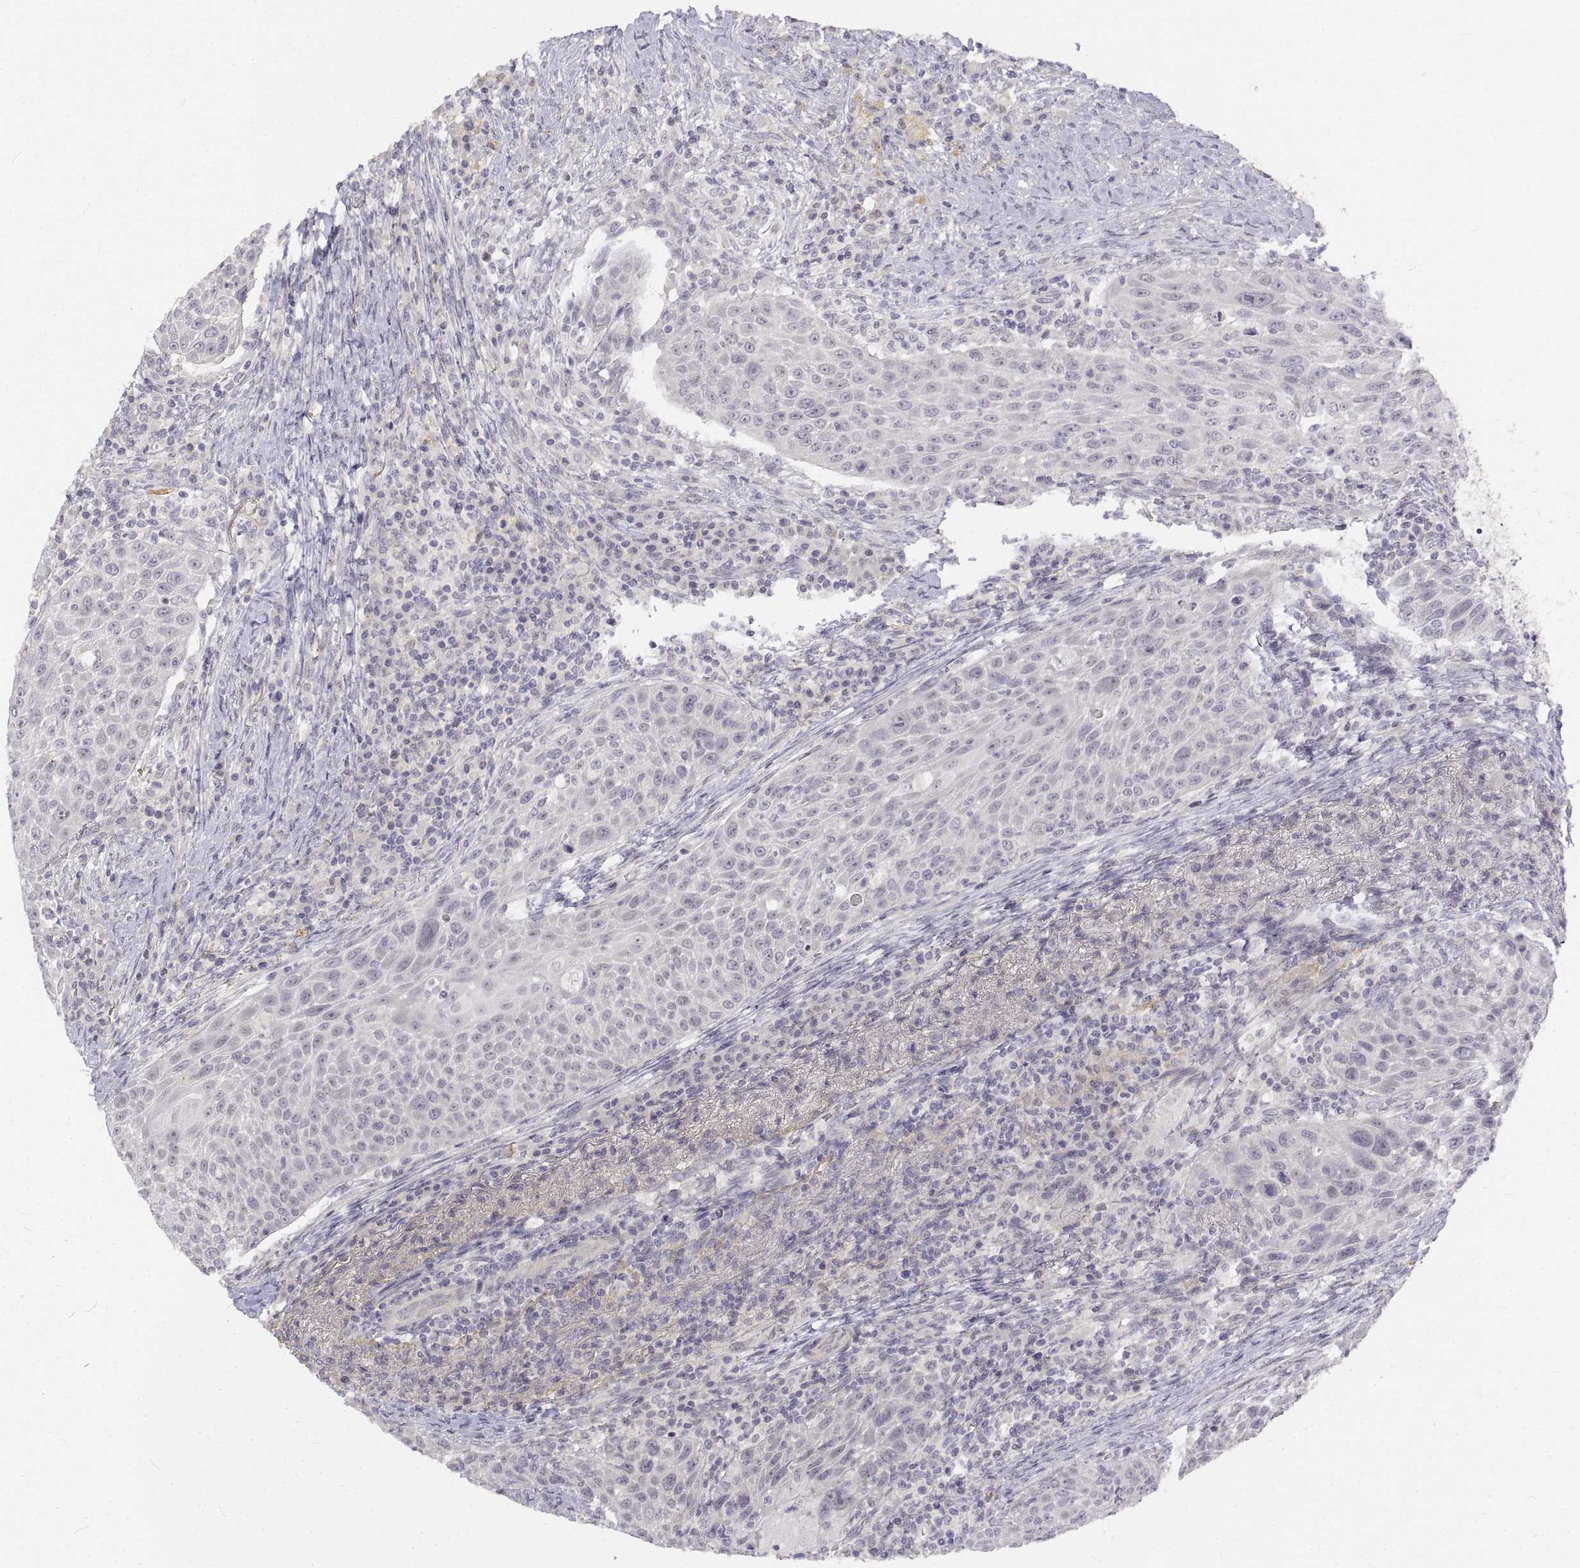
{"staining": {"intensity": "negative", "quantity": "none", "location": "none"}, "tissue": "head and neck cancer", "cell_type": "Tumor cells", "image_type": "cancer", "snomed": [{"axis": "morphology", "description": "Squamous cell carcinoma, NOS"}, {"axis": "topography", "description": "Head-Neck"}], "caption": "An IHC photomicrograph of head and neck squamous cell carcinoma is shown. There is no staining in tumor cells of head and neck squamous cell carcinoma.", "gene": "ANO2", "patient": {"sex": "male", "age": 69}}